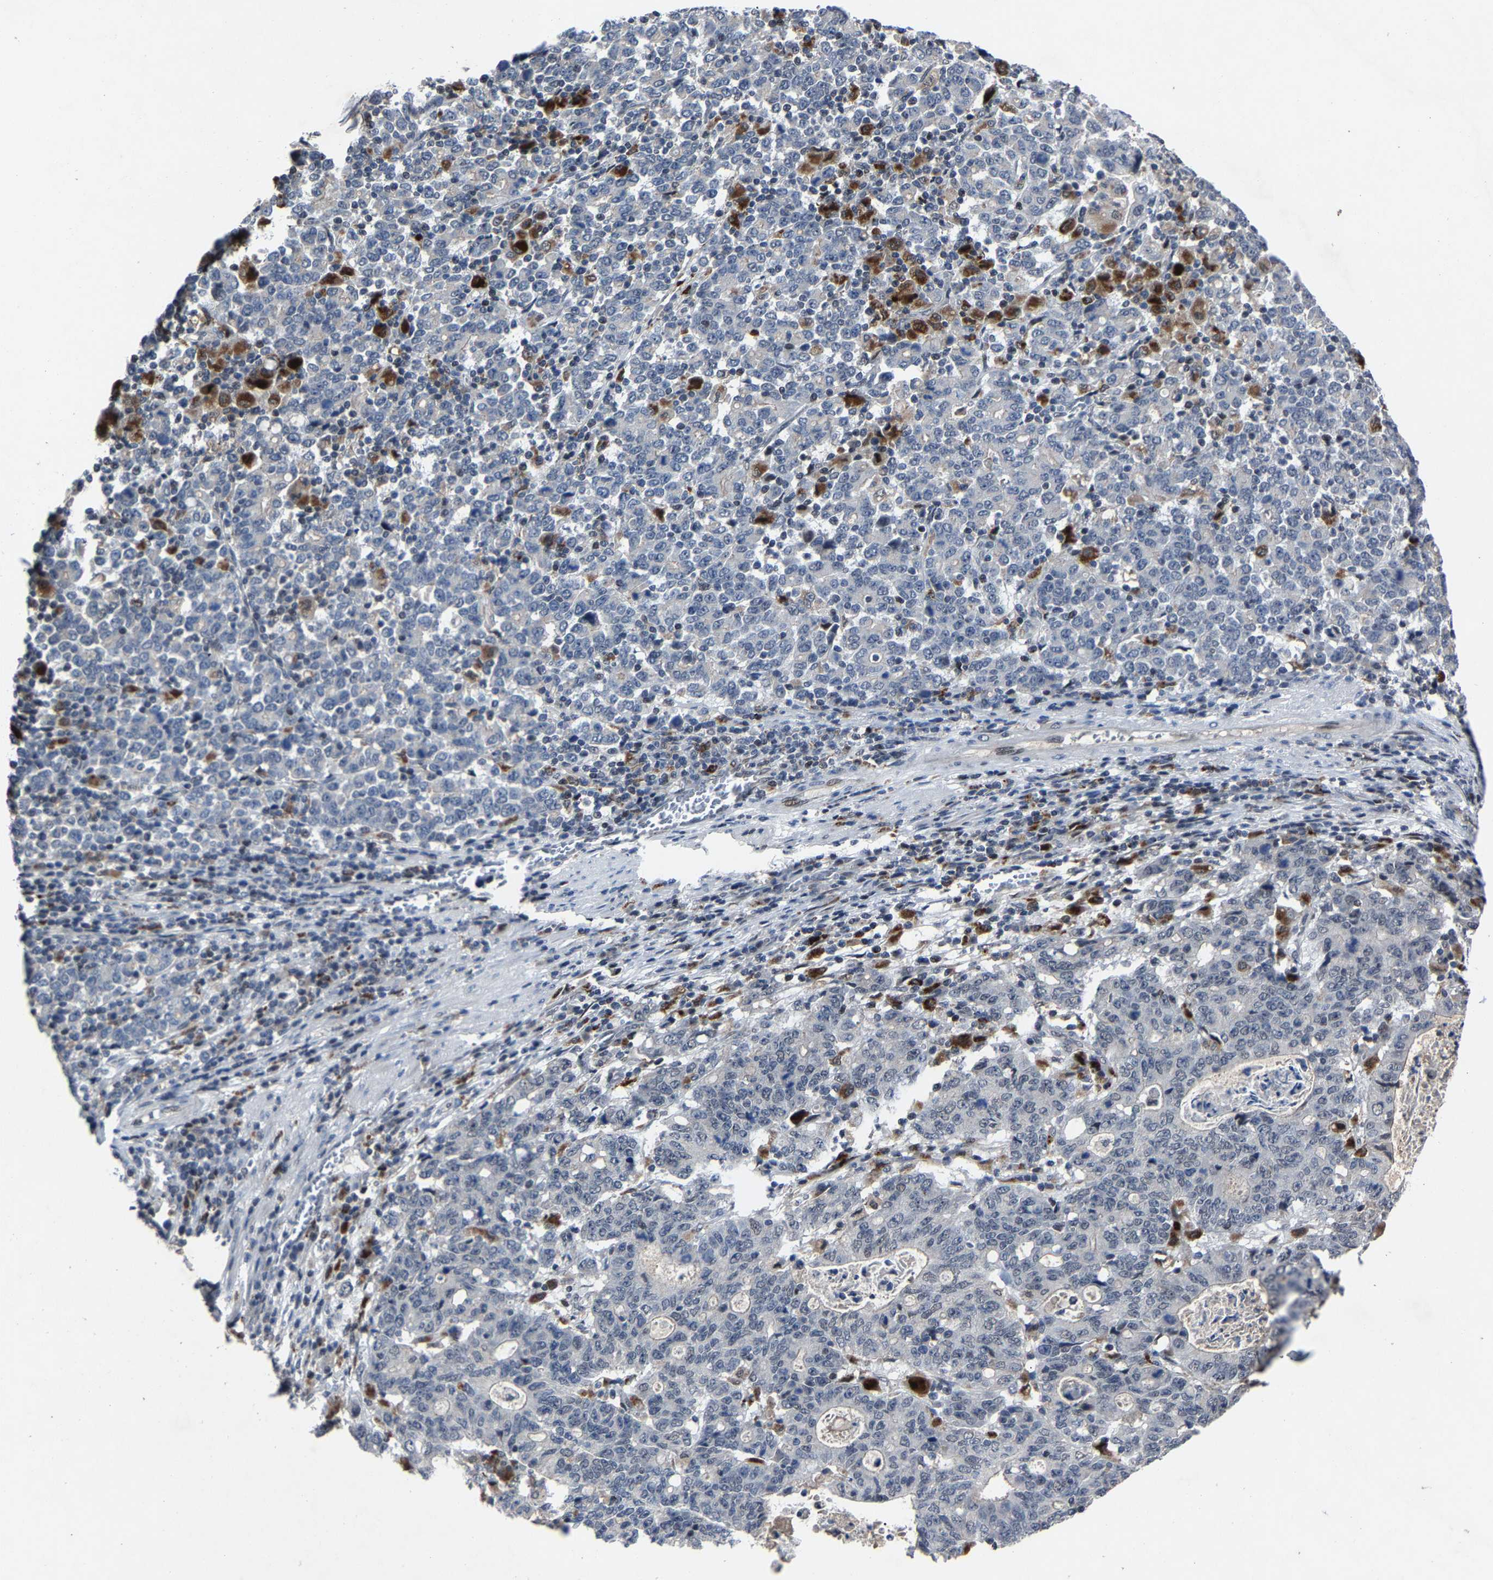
{"staining": {"intensity": "negative", "quantity": "none", "location": "none"}, "tissue": "stomach cancer", "cell_type": "Tumor cells", "image_type": "cancer", "snomed": [{"axis": "morphology", "description": "Adenocarcinoma, NOS"}, {"axis": "topography", "description": "Stomach, upper"}], "caption": "Tumor cells show no significant protein expression in stomach adenocarcinoma. The staining was performed using DAB (3,3'-diaminobenzidine) to visualize the protein expression in brown, while the nuclei were stained in blue with hematoxylin (Magnification: 20x).", "gene": "LSM8", "patient": {"sex": "male", "age": 69}}